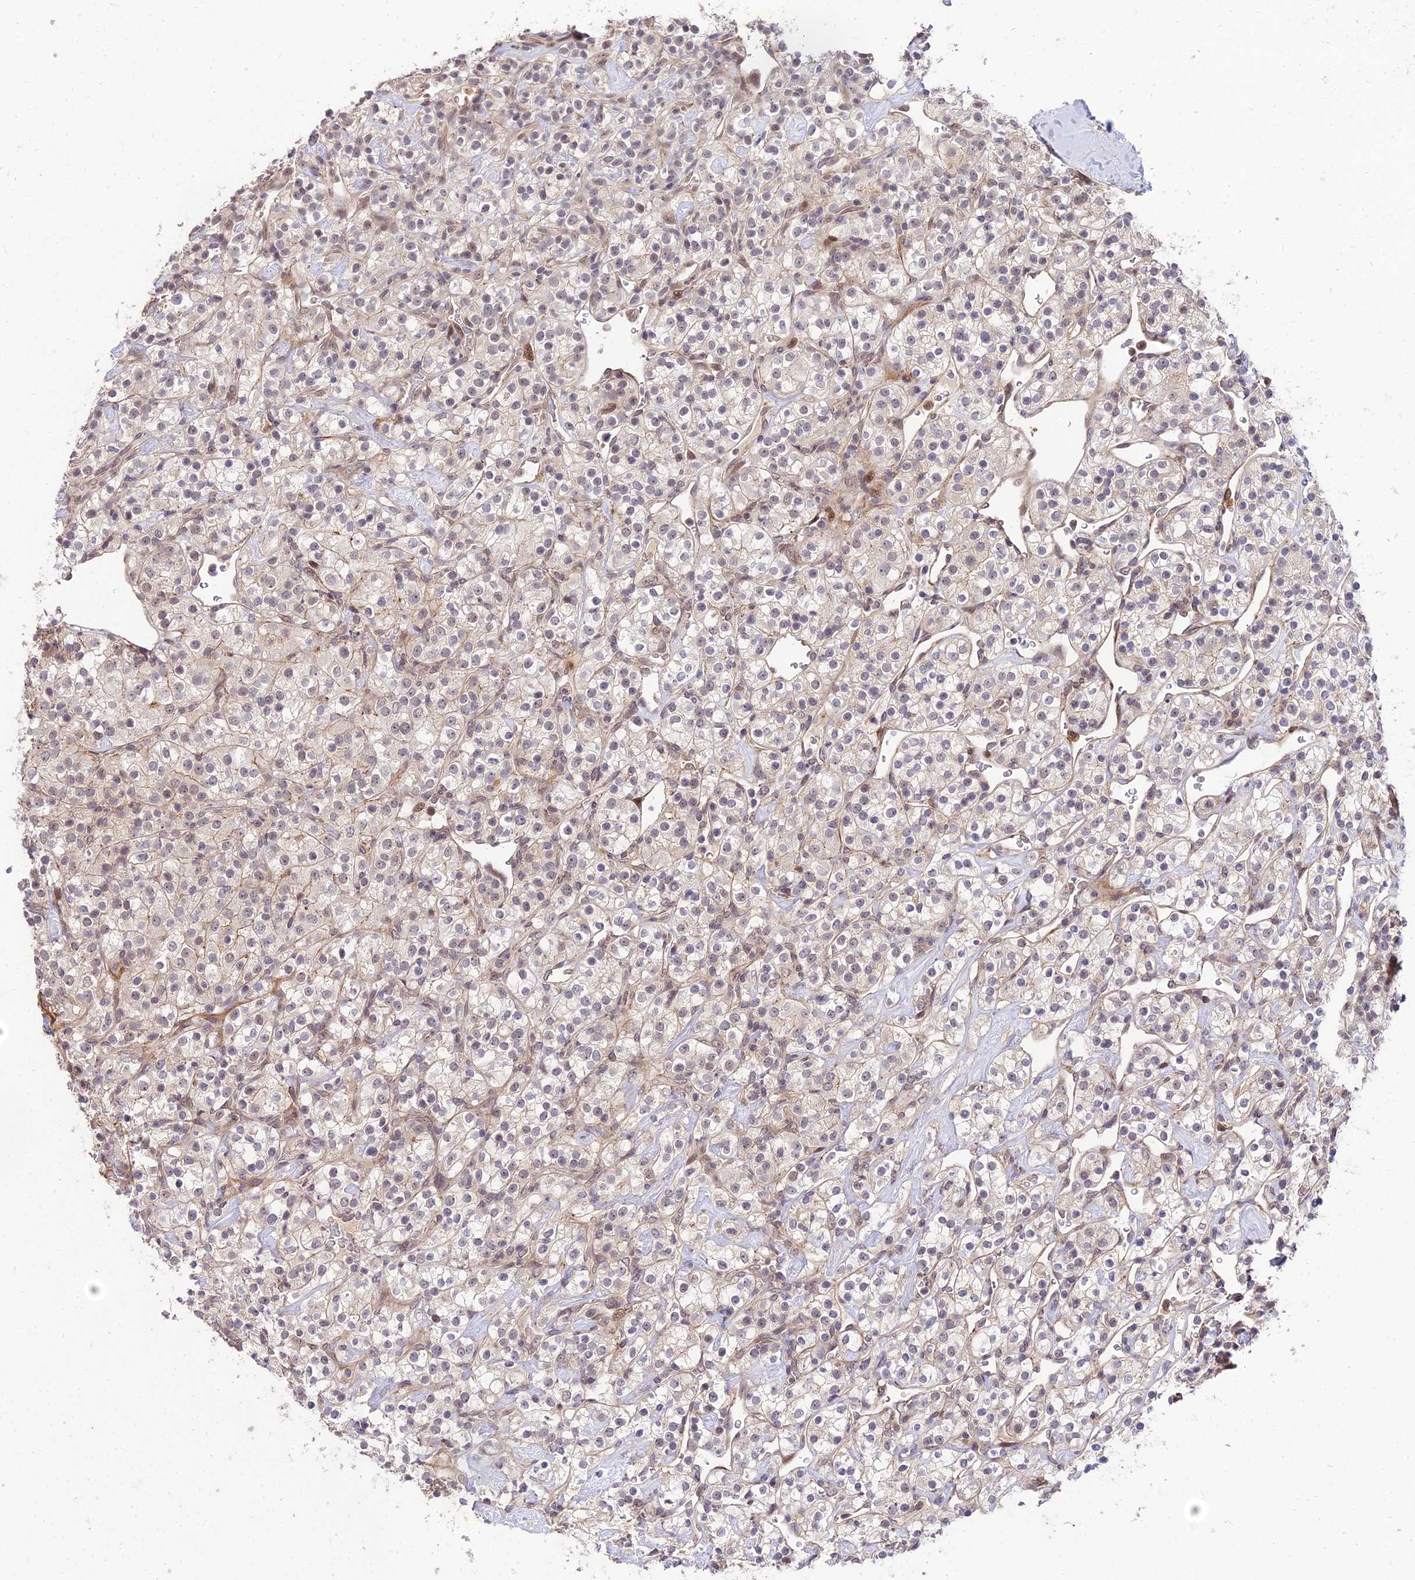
{"staining": {"intensity": "weak", "quantity": "<25%", "location": "nuclear"}, "tissue": "renal cancer", "cell_type": "Tumor cells", "image_type": "cancer", "snomed": [{"axis": "morphology", "description": "Adenocarcinoma, NOS"}, {"axis": "topography", "description": "Kidney"}], "caption": "Immunohistochemical staining of human renal cancer (adenocarcinoma) reveals no significant positivity in tumor cells.", "gene": "ZNF85", "patient": {"sex": "male", "age": 77}}